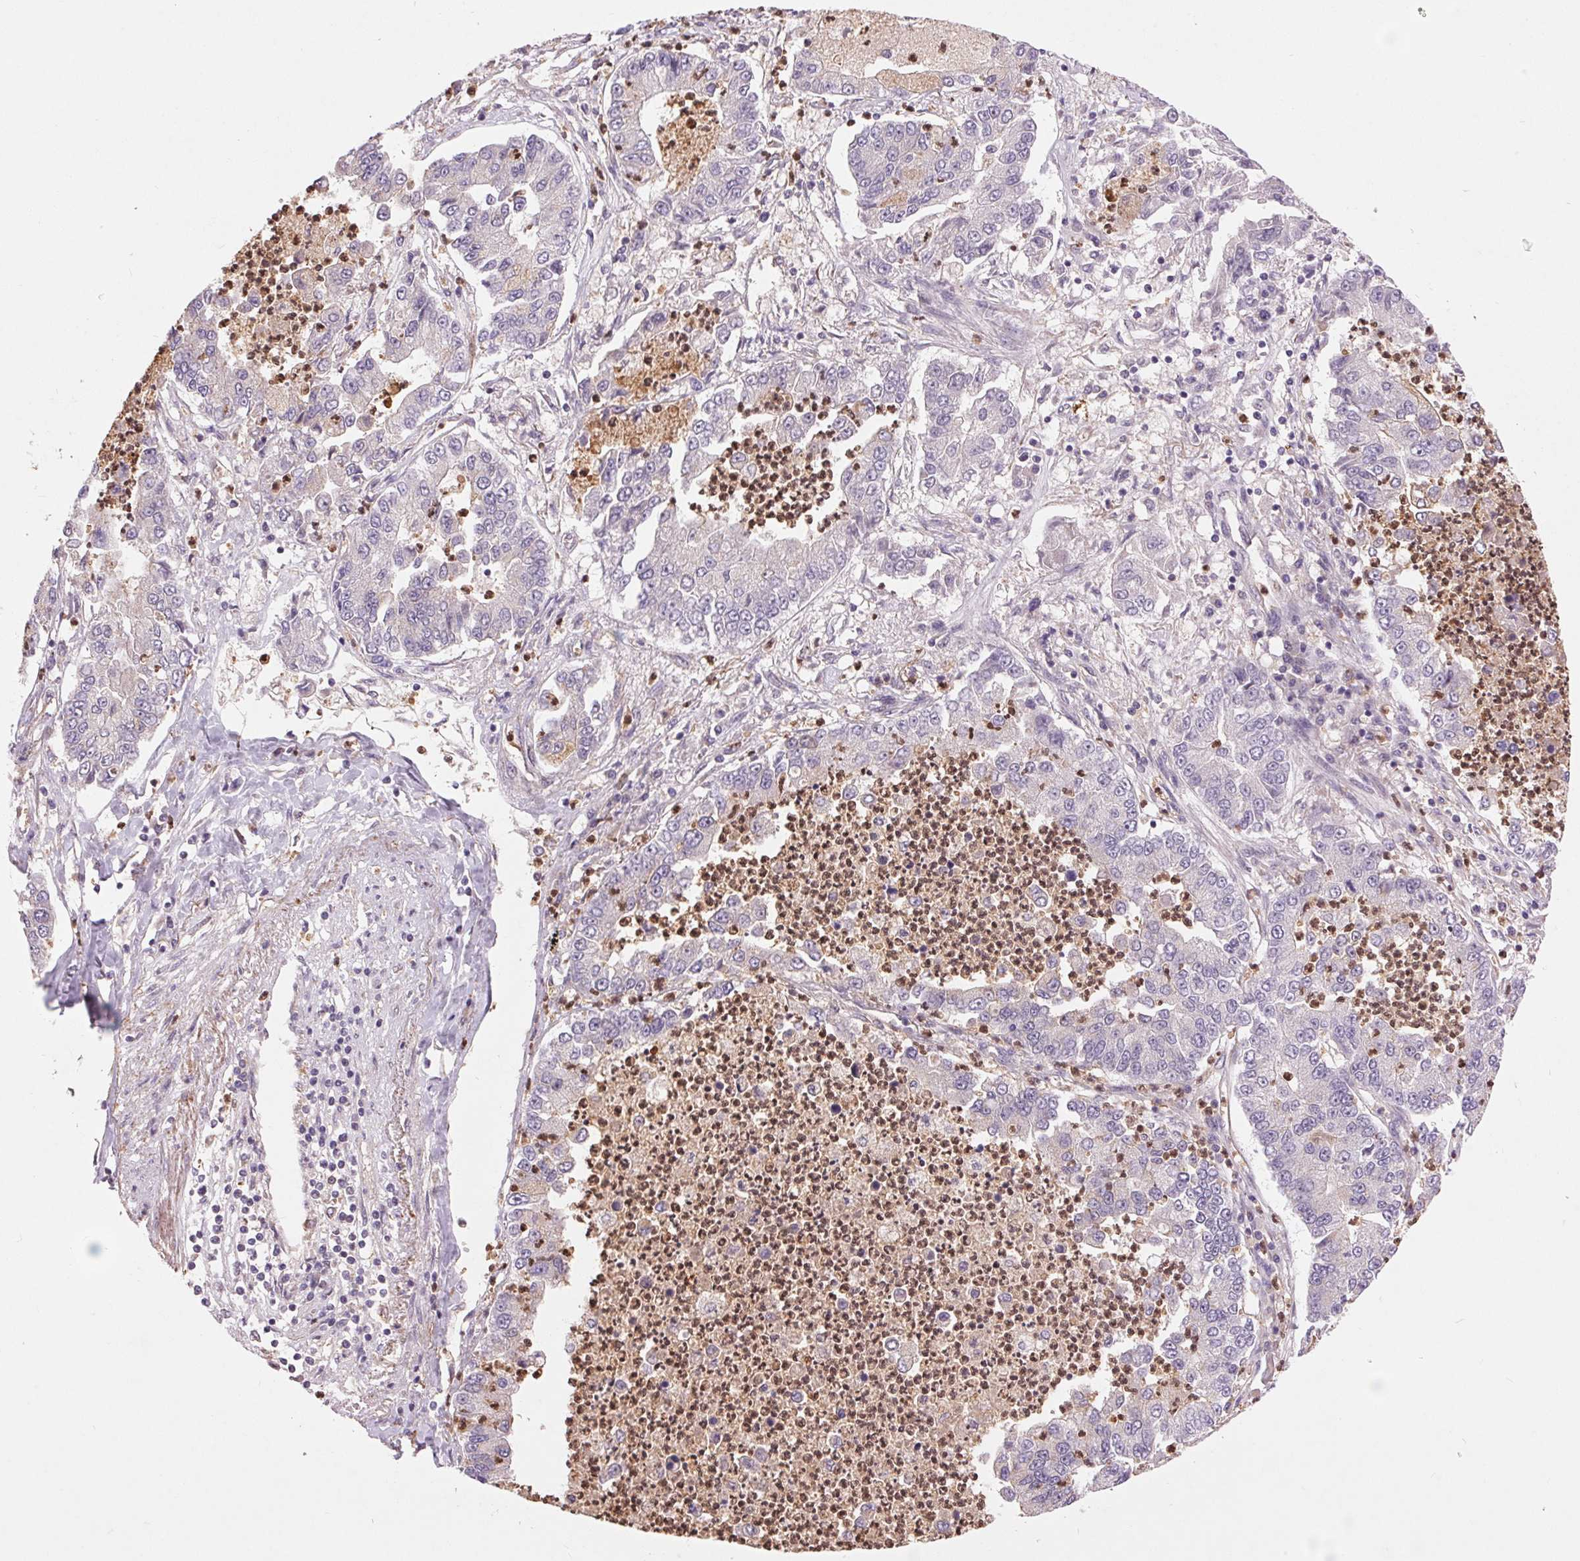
{"staining": {"intensity": "negative", "quantity": "none", "location": "none"}, "tissue": "lung cancer", "cell_type": "Tumor cells", "image_type": "cancer", "snomed": [{"axis": "morphology", "description": "Adenocarcinoma, NOS"}, {"axis": "topography", "description": "Lung"}], "caption": "Lung cancer was stained to show a protein in brown. There is no significant expression in tumor cells.", "gene": "RANBP3L", "patient": {"sex": "female", "age": 57}}